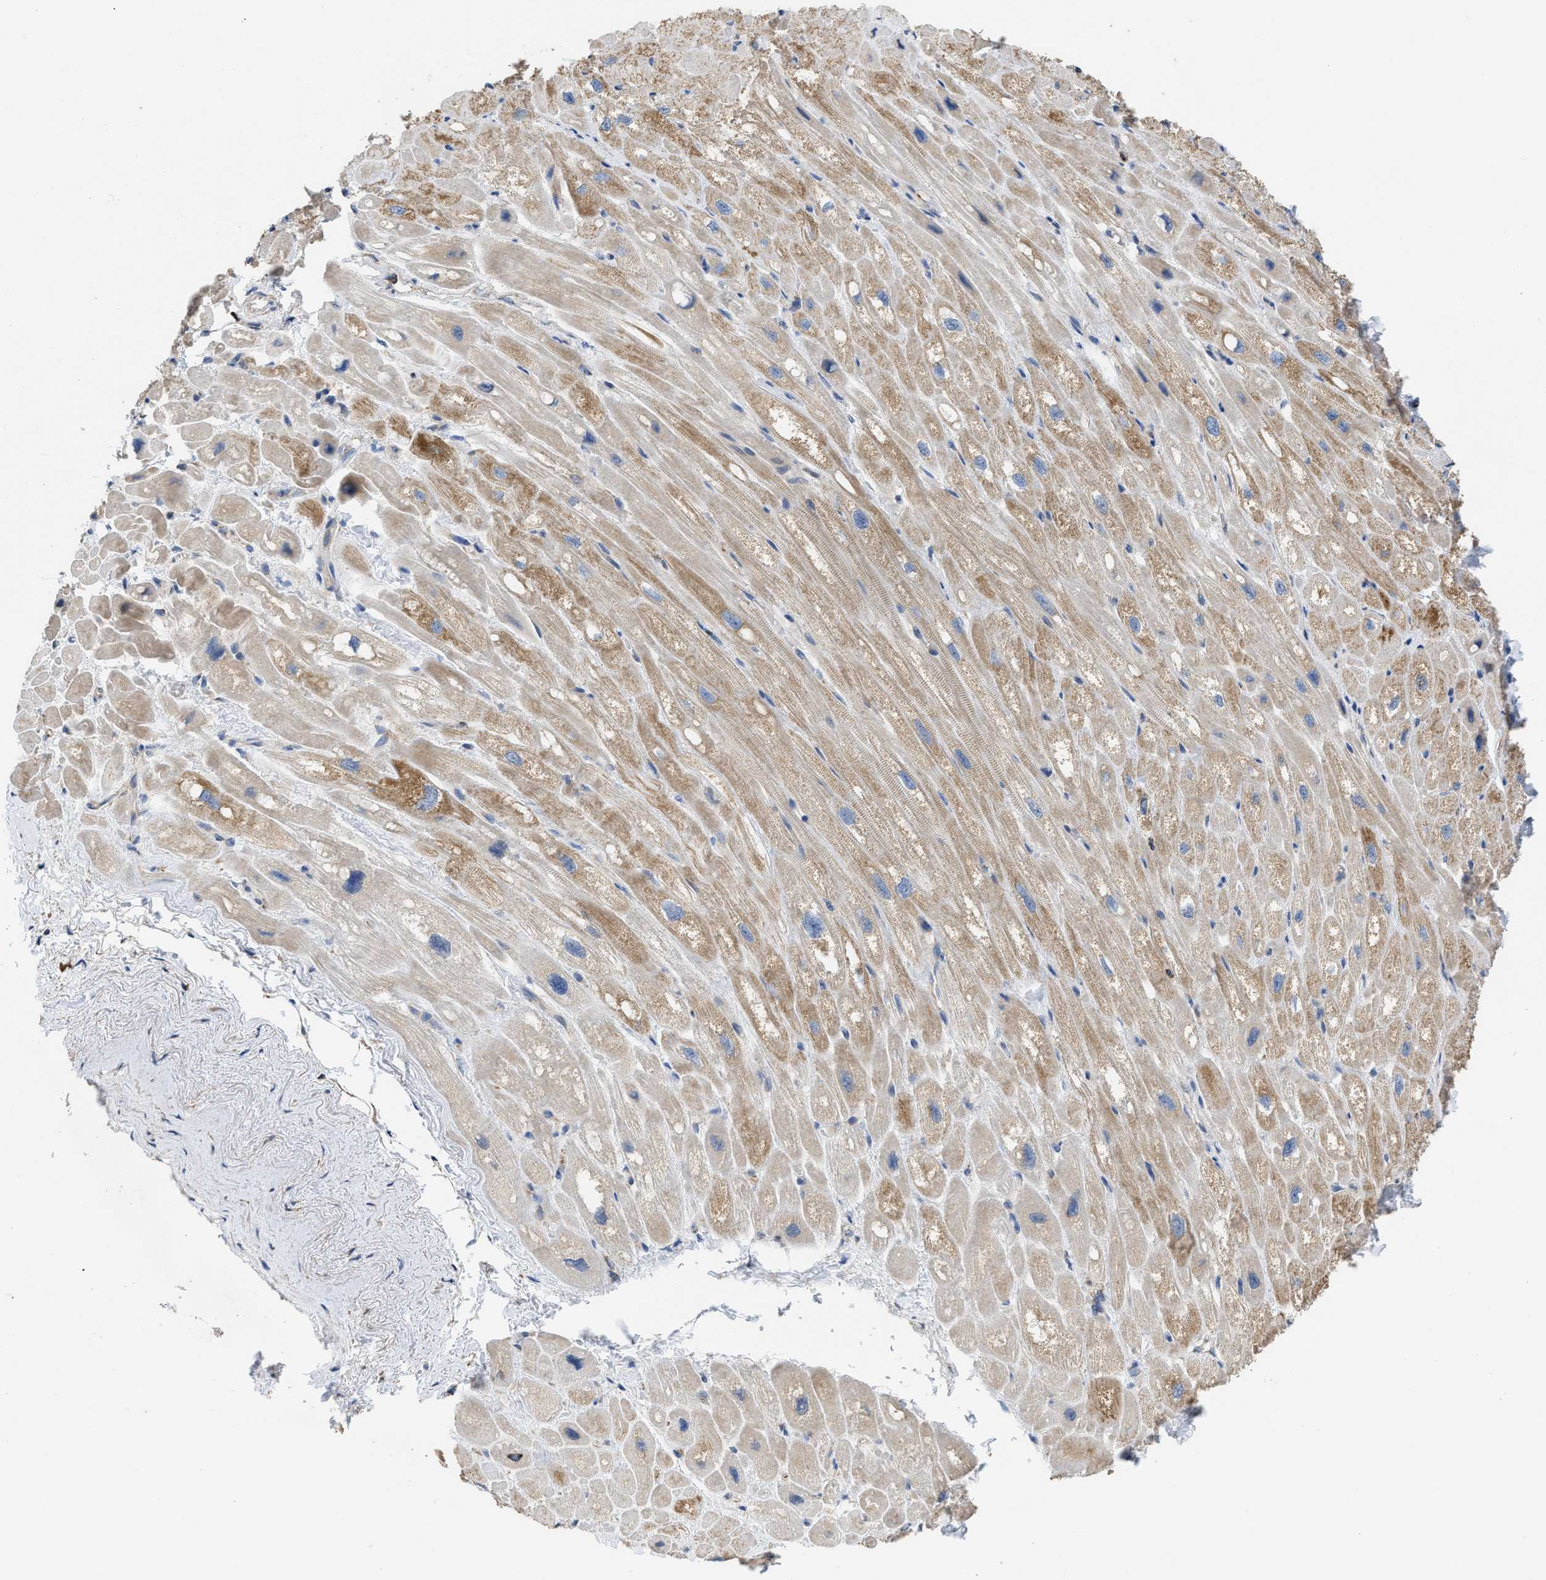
{"staining": {"intensity": "moderate", "quantity": "25%-75%", "location": "cytoplasmic/membranous"}, "tissue": "heart muscle", "cell_type": "Cardiomyocytes", "image_type": "normal", "snomed": [{"axis": "morphology", "description": "Normal tissue, NOS"}, {"axis": "topography", "description": "Heart"}], "caption": "DAB (3,3'-diaminobenzidine) immunohistochemical staining of benign heart muscle demonstrates moderate cytoplasmic/membranous protein positivity in approximately 25%-75% of cardiomyocytes. The protein of interest is stained brown, and the nuclei are stained in blue (DAB IHC with brightfield microscopy, high magnification).", "gene": "AK2", "patient": {"sex": "male", "age": 49}}